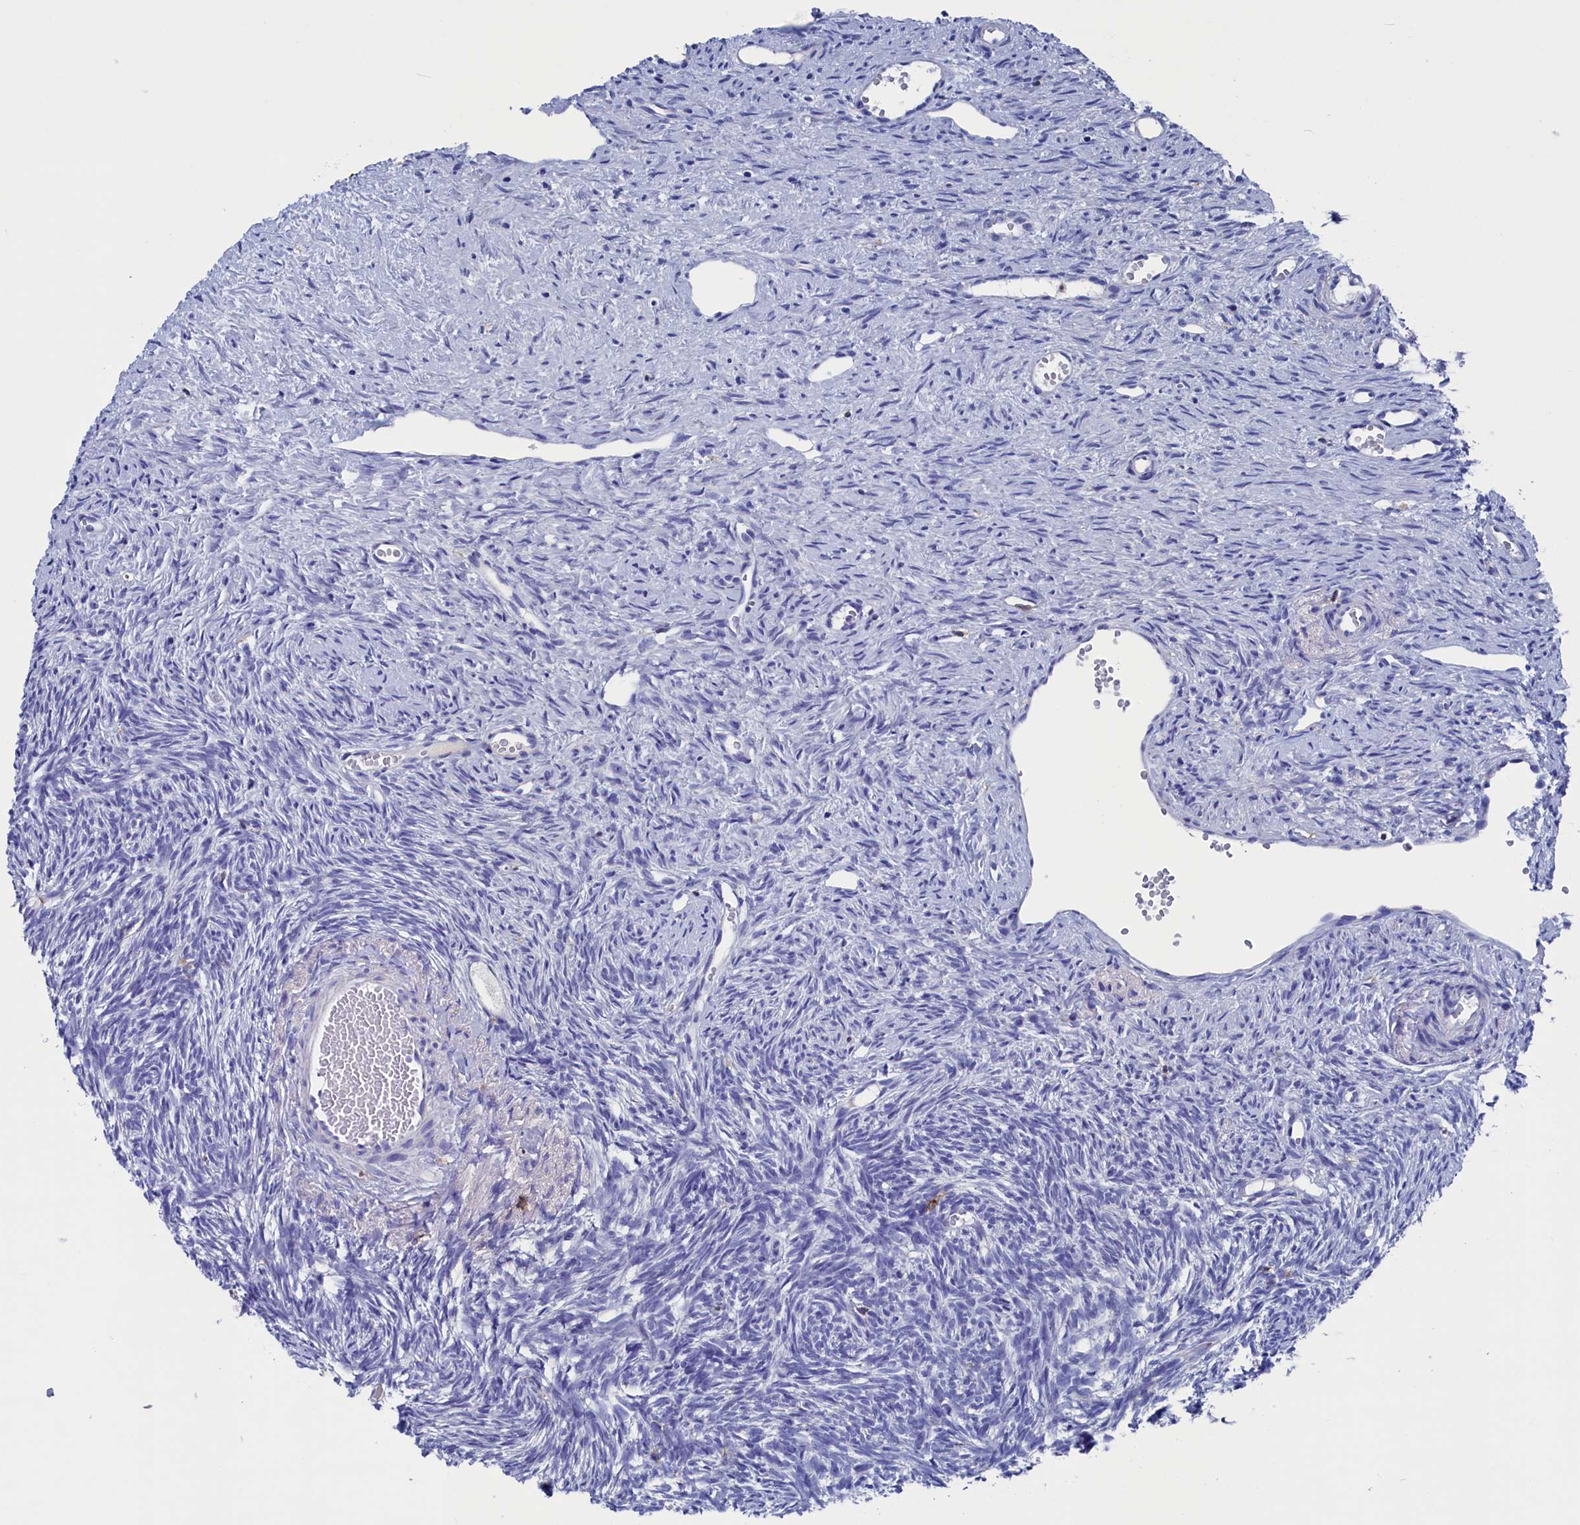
{"staining": {"intensity": "negative", "quantity": "none", "location": "none"}, "tissue": "ovary", "cell_type": "Follicle cells", "image_type": "normal", "snomed": [{"axis": "morphology", "description": "Normal tissue, NOS"}, {"axis": "topography", "description": "Ovary"}], "caption": "Follicle cells are negative for brown protein staining in normal ovary. (DAB (3,3'-diaminobenzidine) immunohistochemistry (IHC) with hematoxylin counter stain).", "gene": "TYROBP", "patient": {"sex": "female", "age": 51}}